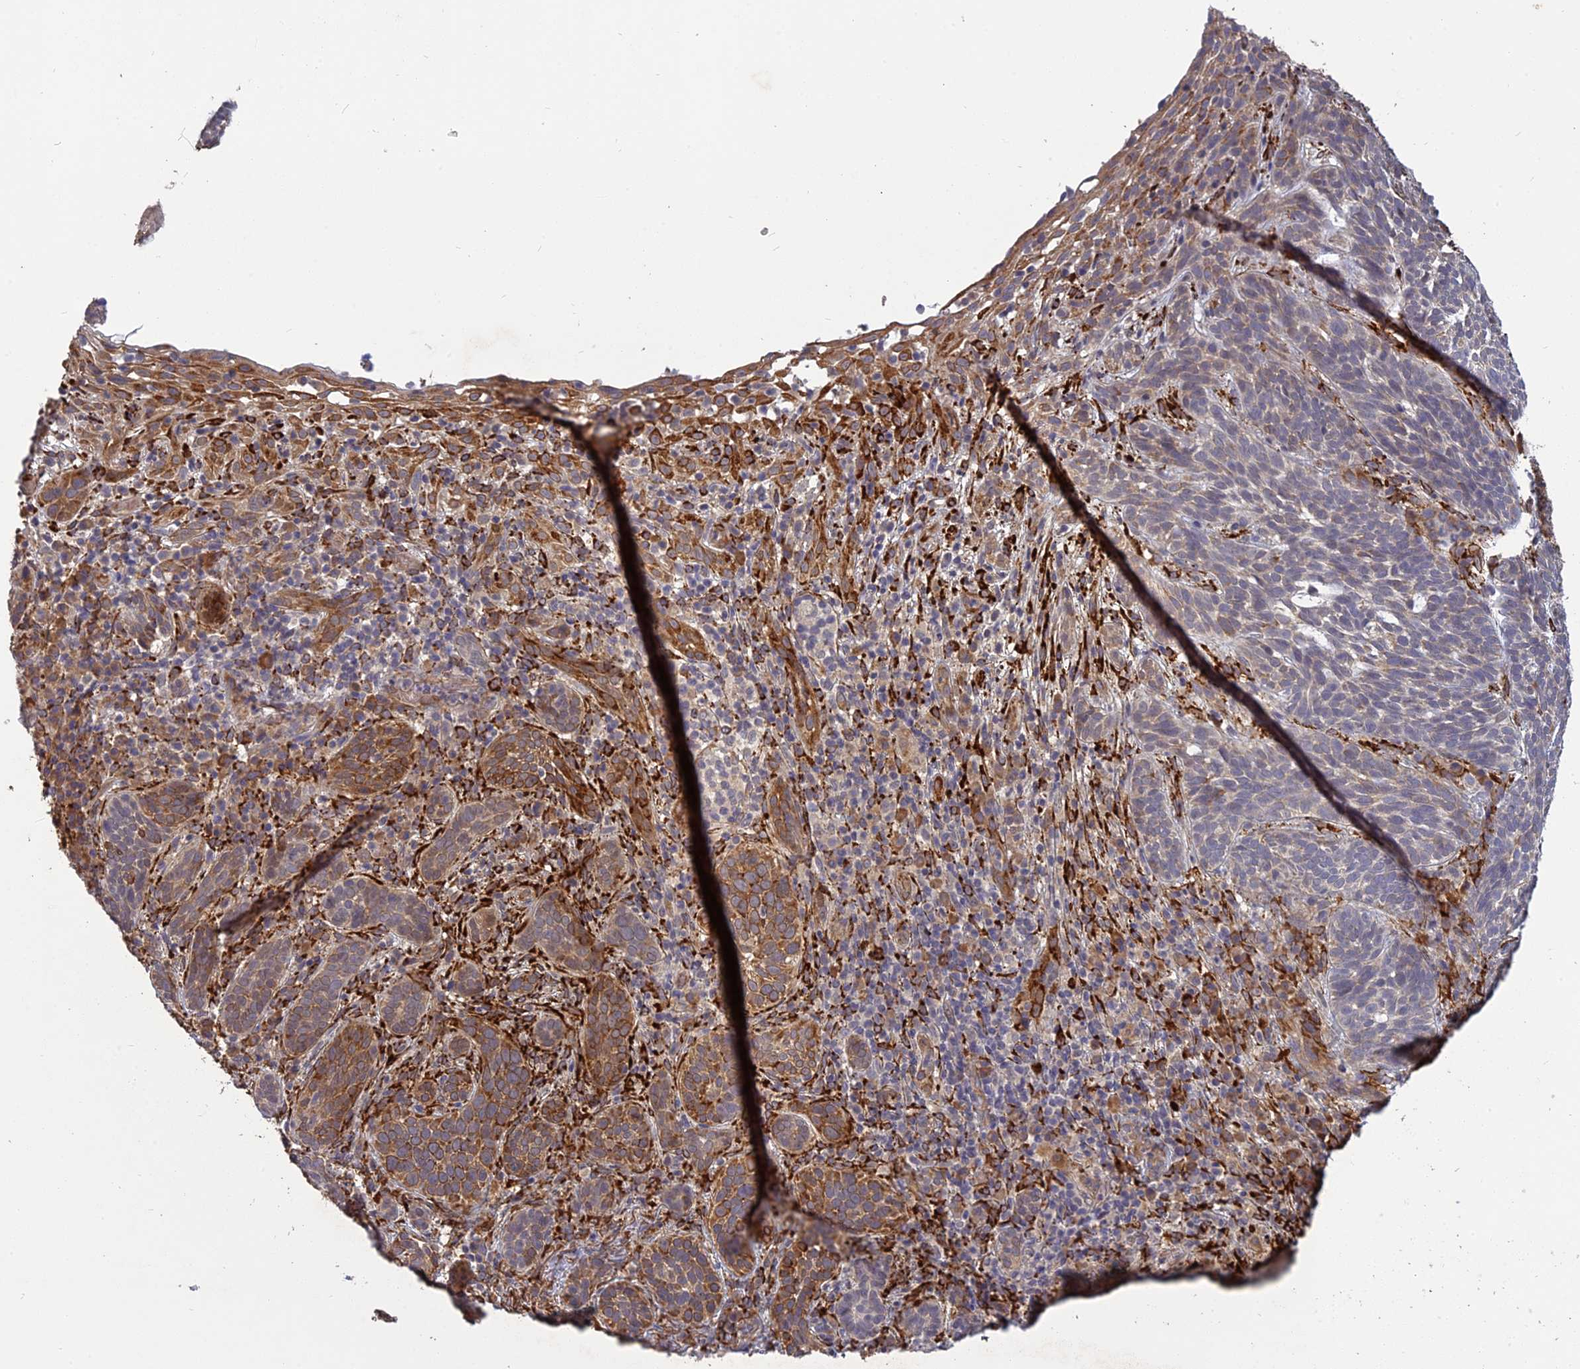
{"staining": {"intensity": "moderate", "quantity": "25%-75%", "location": "cytoplasmic/membranous"}, "tissue": "skin cancer", "cell_type": "Tumor cells", "image_type": "cancer", "snomed": [{"axis": "morphology", "description": "Basal cell carcinoma"}, {"axis": "topography", "description": "Skin"}], "caption": "This is a histology image of immunohistochemistry (IHC) staining of skin cancer (basal cell carcinoma), which shows moderate positivity in the cytoplasmic/membranous of tumor cells.", "gene": "PPIC", "patient": {"sex": "male", "age": 71}}